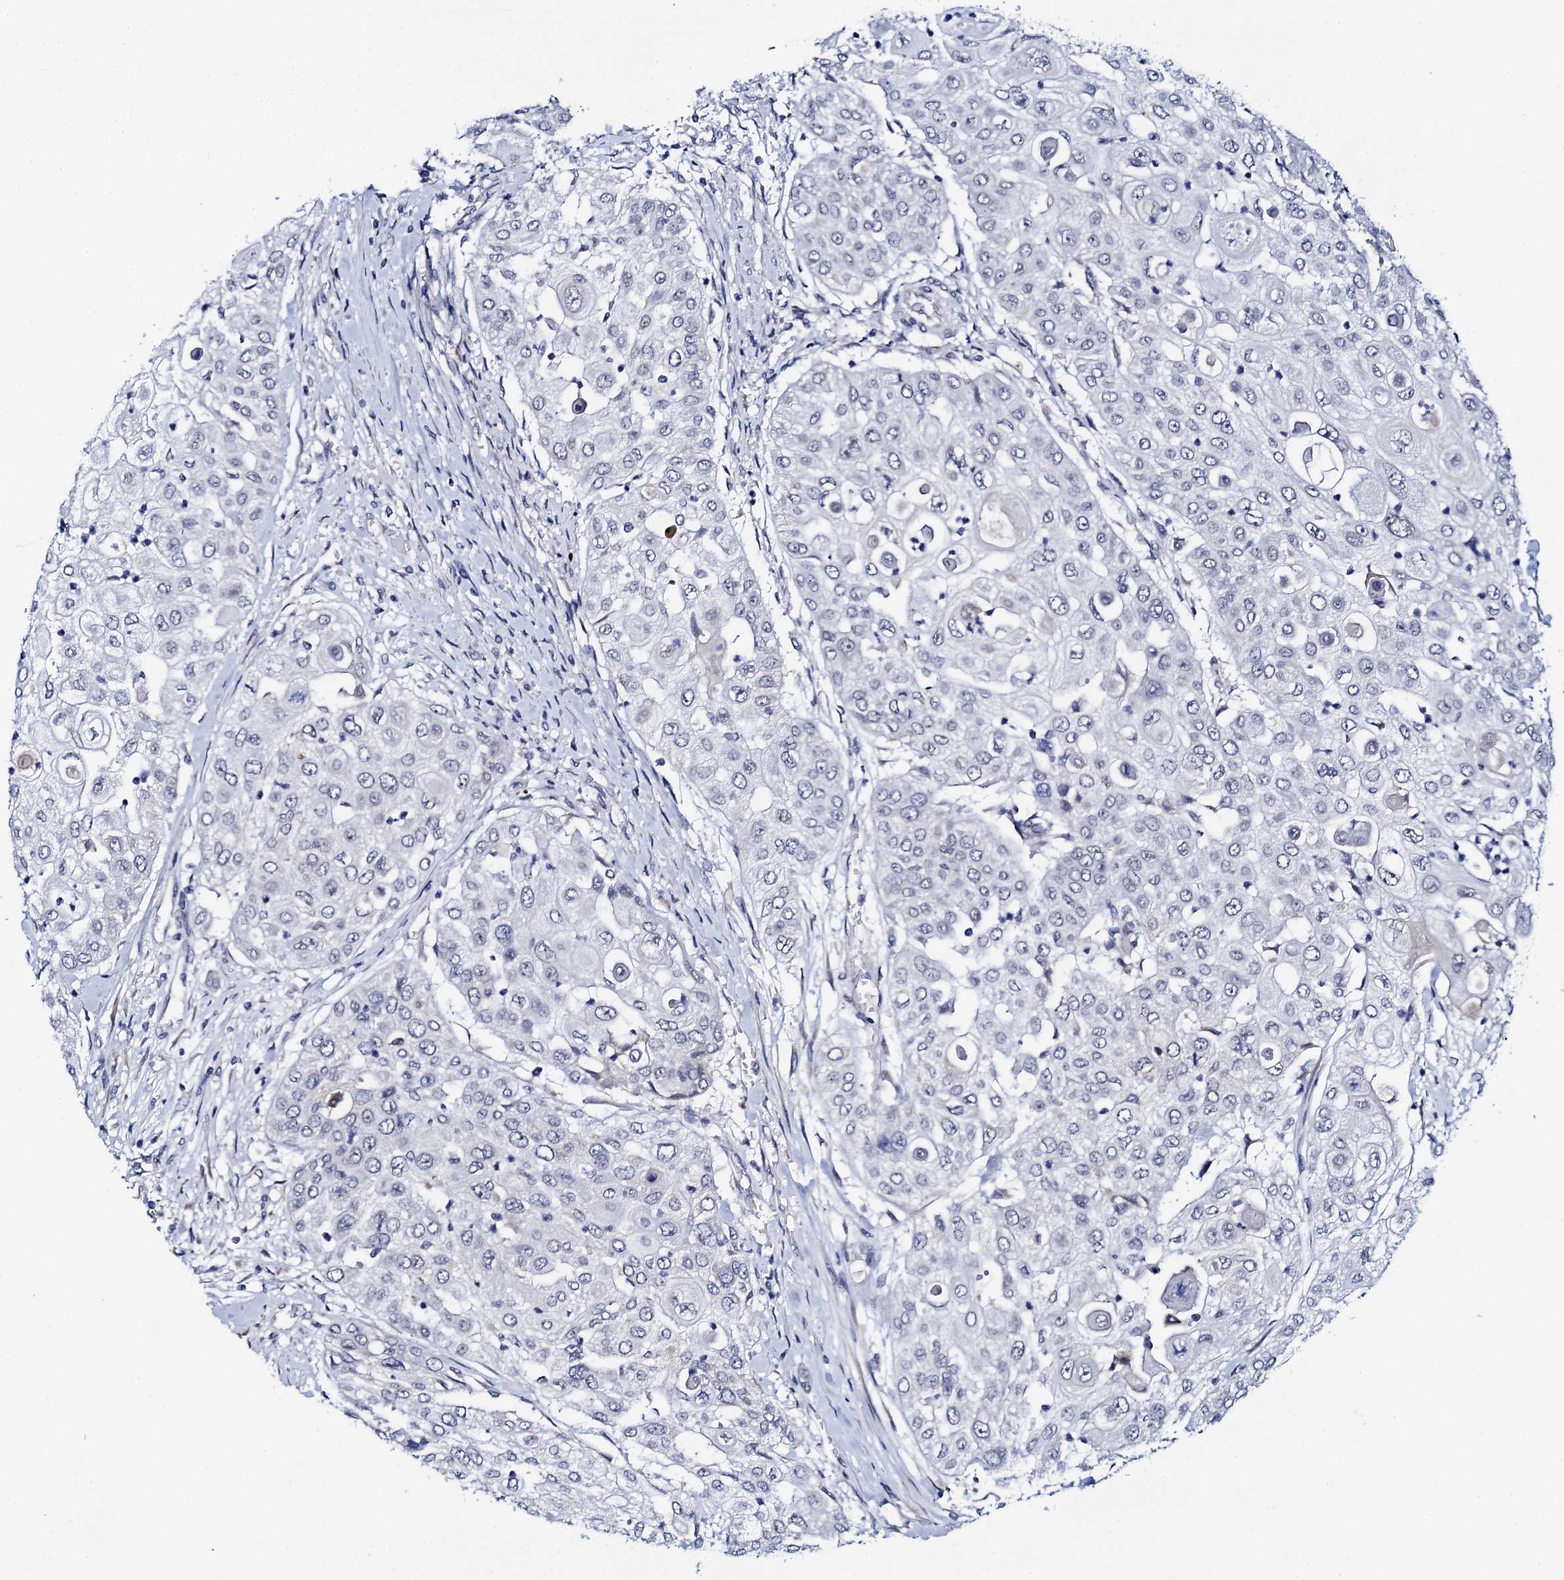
{"staining": {"intensity": "negative", "quantity": "none", "location": "none"}, "tissue": "urothelial cancer", "cell_type": "Tumor cells", "image_type": "cancer", "snomed": [{"axis": "morphology", "description": "Urothelial carcinoma, High grade"}, {"axis": "topography", "description": "Urinary bladder"}], "caption": "The immunohistochemistry (IHC) histopathology image has no significant positivity in tumor cells of urothelial cancer tissue. Brightfield microscopy of IHC stained with DAB (3,3'-diaminobenzidine) (brown) and hematoxylin (blue), captured at high magnification.", "gene": "C16orf87", "patient": {"sex": "female", "age": 79}}